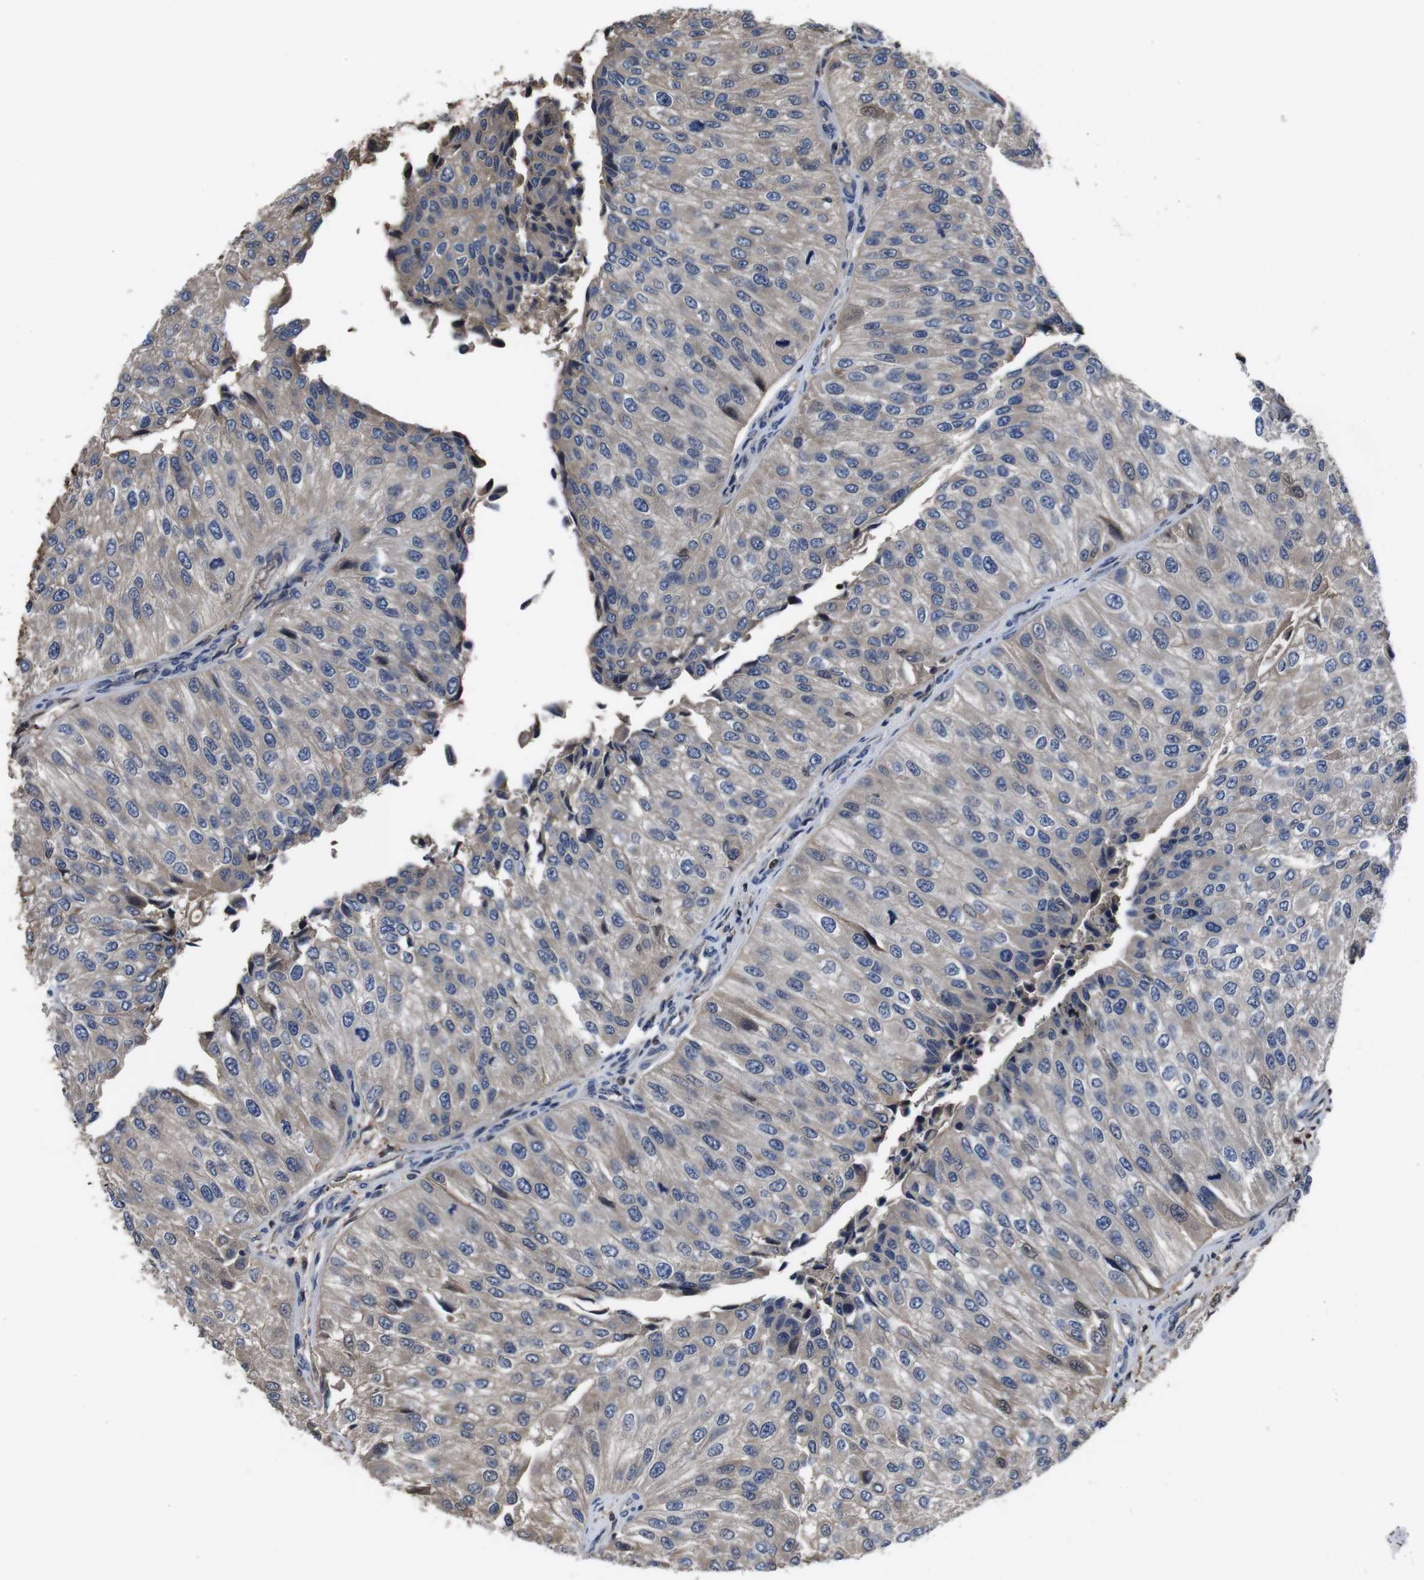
{"staining": {"intensity": "weak", "quantity": "<25%", "location": "cytoplasmic/membranous"}, "tissue": "urothelial cancer", "cell_type": "Tumor cells", "image_type": "cancer", "snomed": [{"axis": "morphology", "description": "Urothelial carcinoma, High grade"}, {"axis": "topography", "description": "Kidney"}, {"axis": "topography", "description": "Urinary bladder"}], "caption": "The histopathology image exhibits no significant expression in tumor cells of urothelial carcinoma (high-grade). Nuclei are stained in blue.", "gene": "CXCL11", "patient": {"sex": "male", "age": 77}}